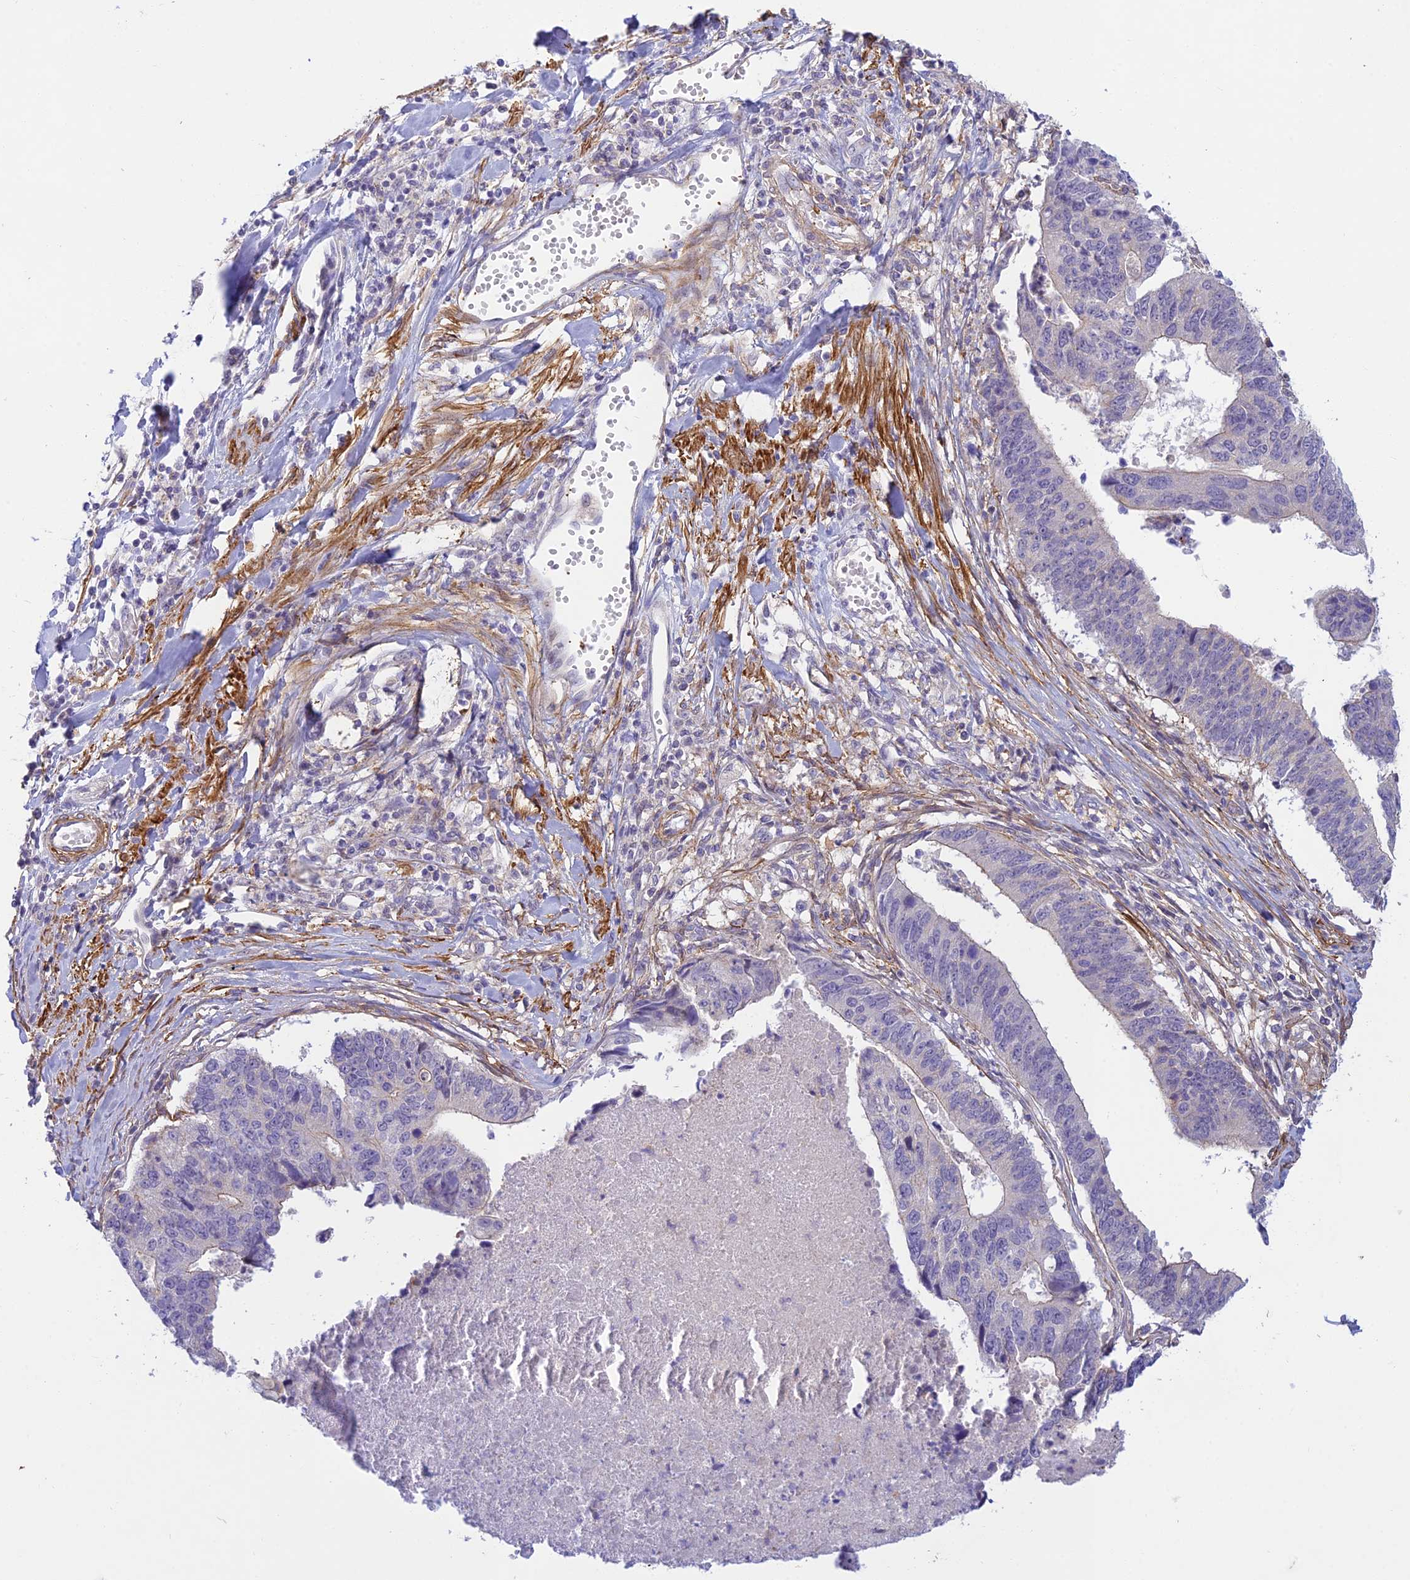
{"staining": {"intensity": "negative", "quantity": "none", "location": "none"}, "tissue": "stomach cancer", "cell_type": "Tumor cells", "image_type": "cancer", "snomed": [{"axis": "morphology", "description": "Adenocarcinoma, NOS"}, {"axis": "topography", "description": "Stomach"}], "caption": "The IHC histopathology image has no significant staining in tumor cells of stomach cancer (adenocarcinoma) tissue. (DAB (3,3'-diaminobenzidine) IHC with hematoxylin counter stain).", "gene": "FBXW4", "patient": {"sex": "male", "age": 59}}